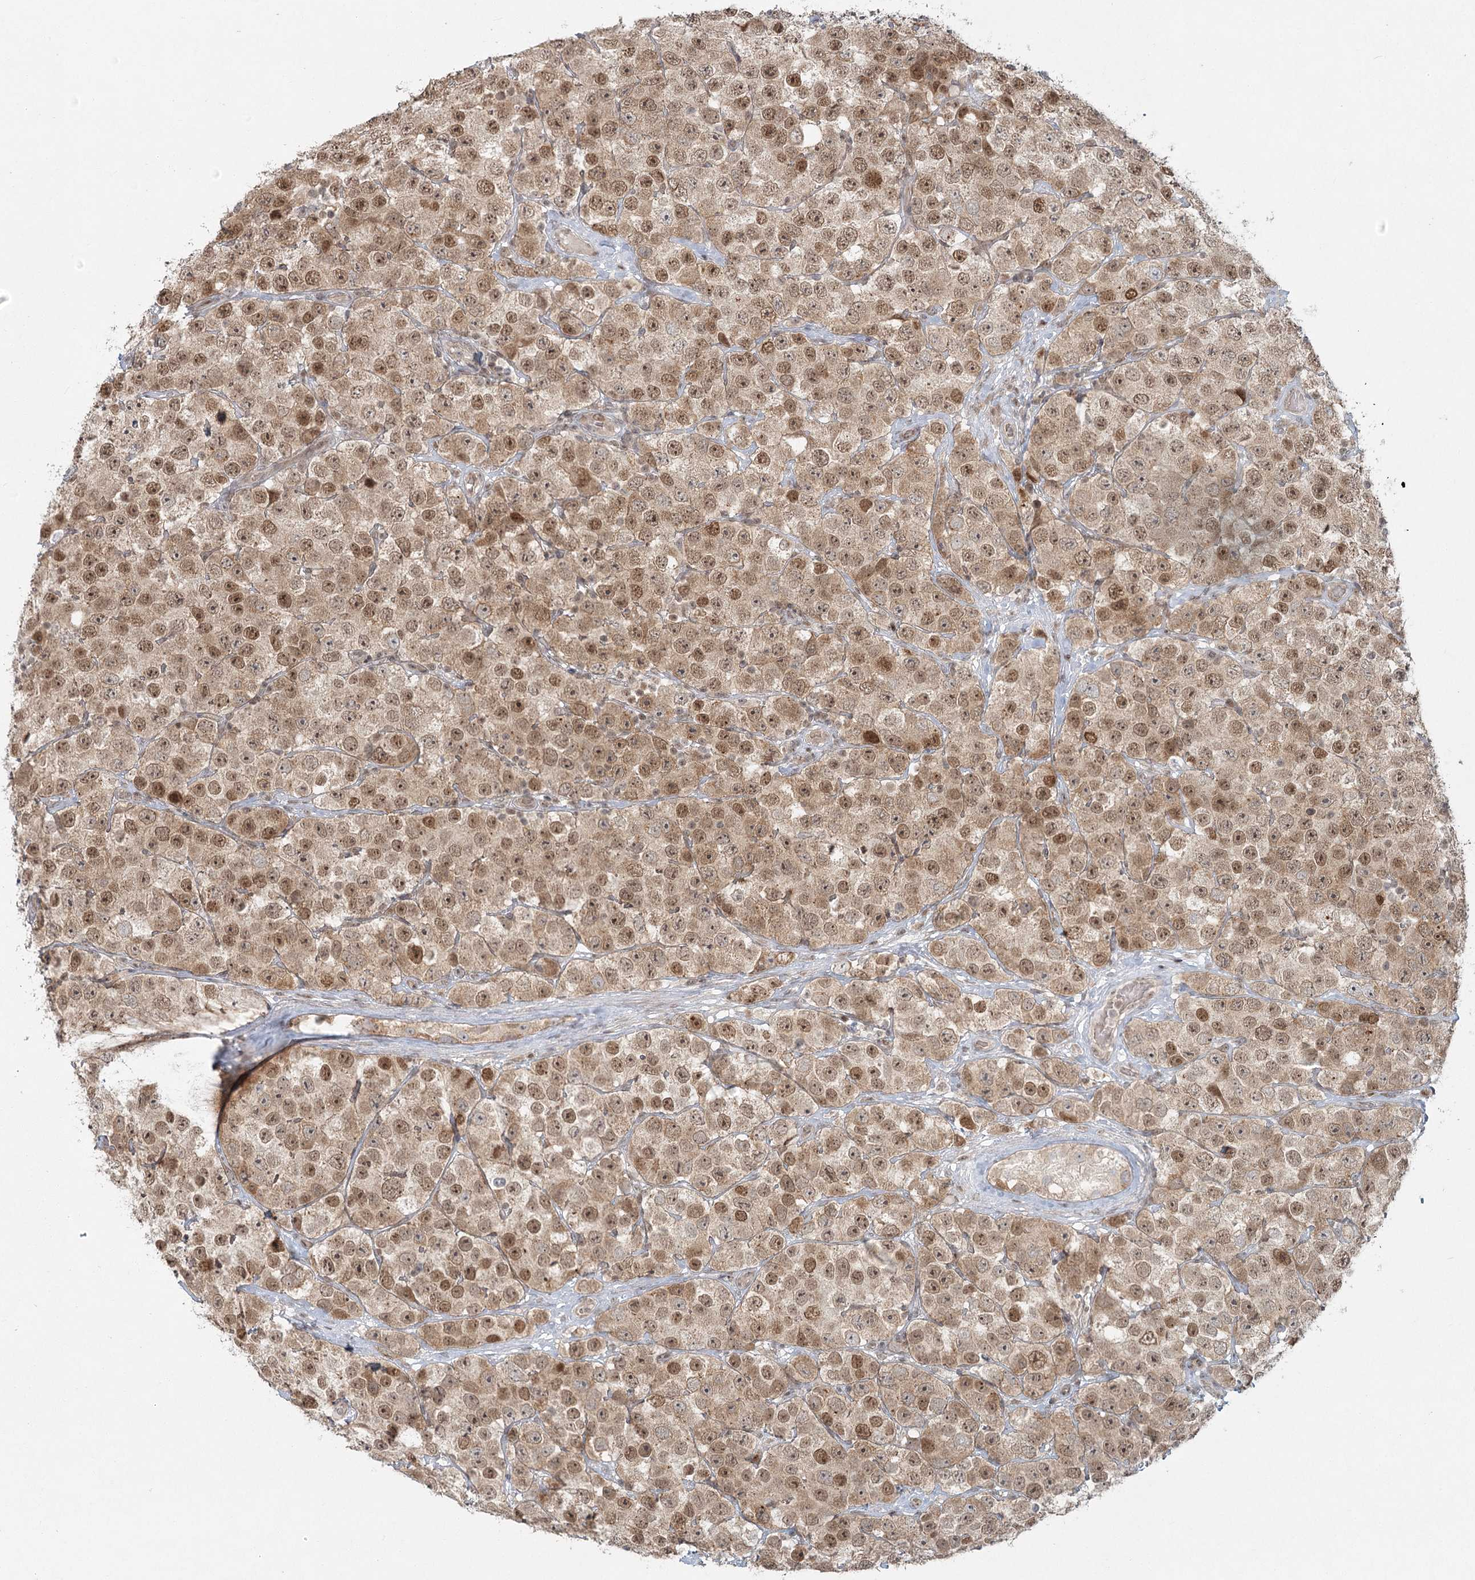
{"staining": {"intensity": "moderate", "quantity": ">75%", "location": "cytoplasmic/membranous,nuclear"}, "tissue": "testis cancer", "cell_type": "Tumor cells", "image_type": "cancer", "snomed": [{"axis": "morphology", "description": "Seminoma, NOS"}, {"axis": "topography", "description": "Testis"}], "caption": "Seminoma (testis) stained with immunohistochemistry (IHC) shows moderate cytoplasmic/membranous and nuclear positivity in approximately >75% of tumor cells.", "gene": "R3HCC1L", "patient": {"sex": "male", "age": 28}}